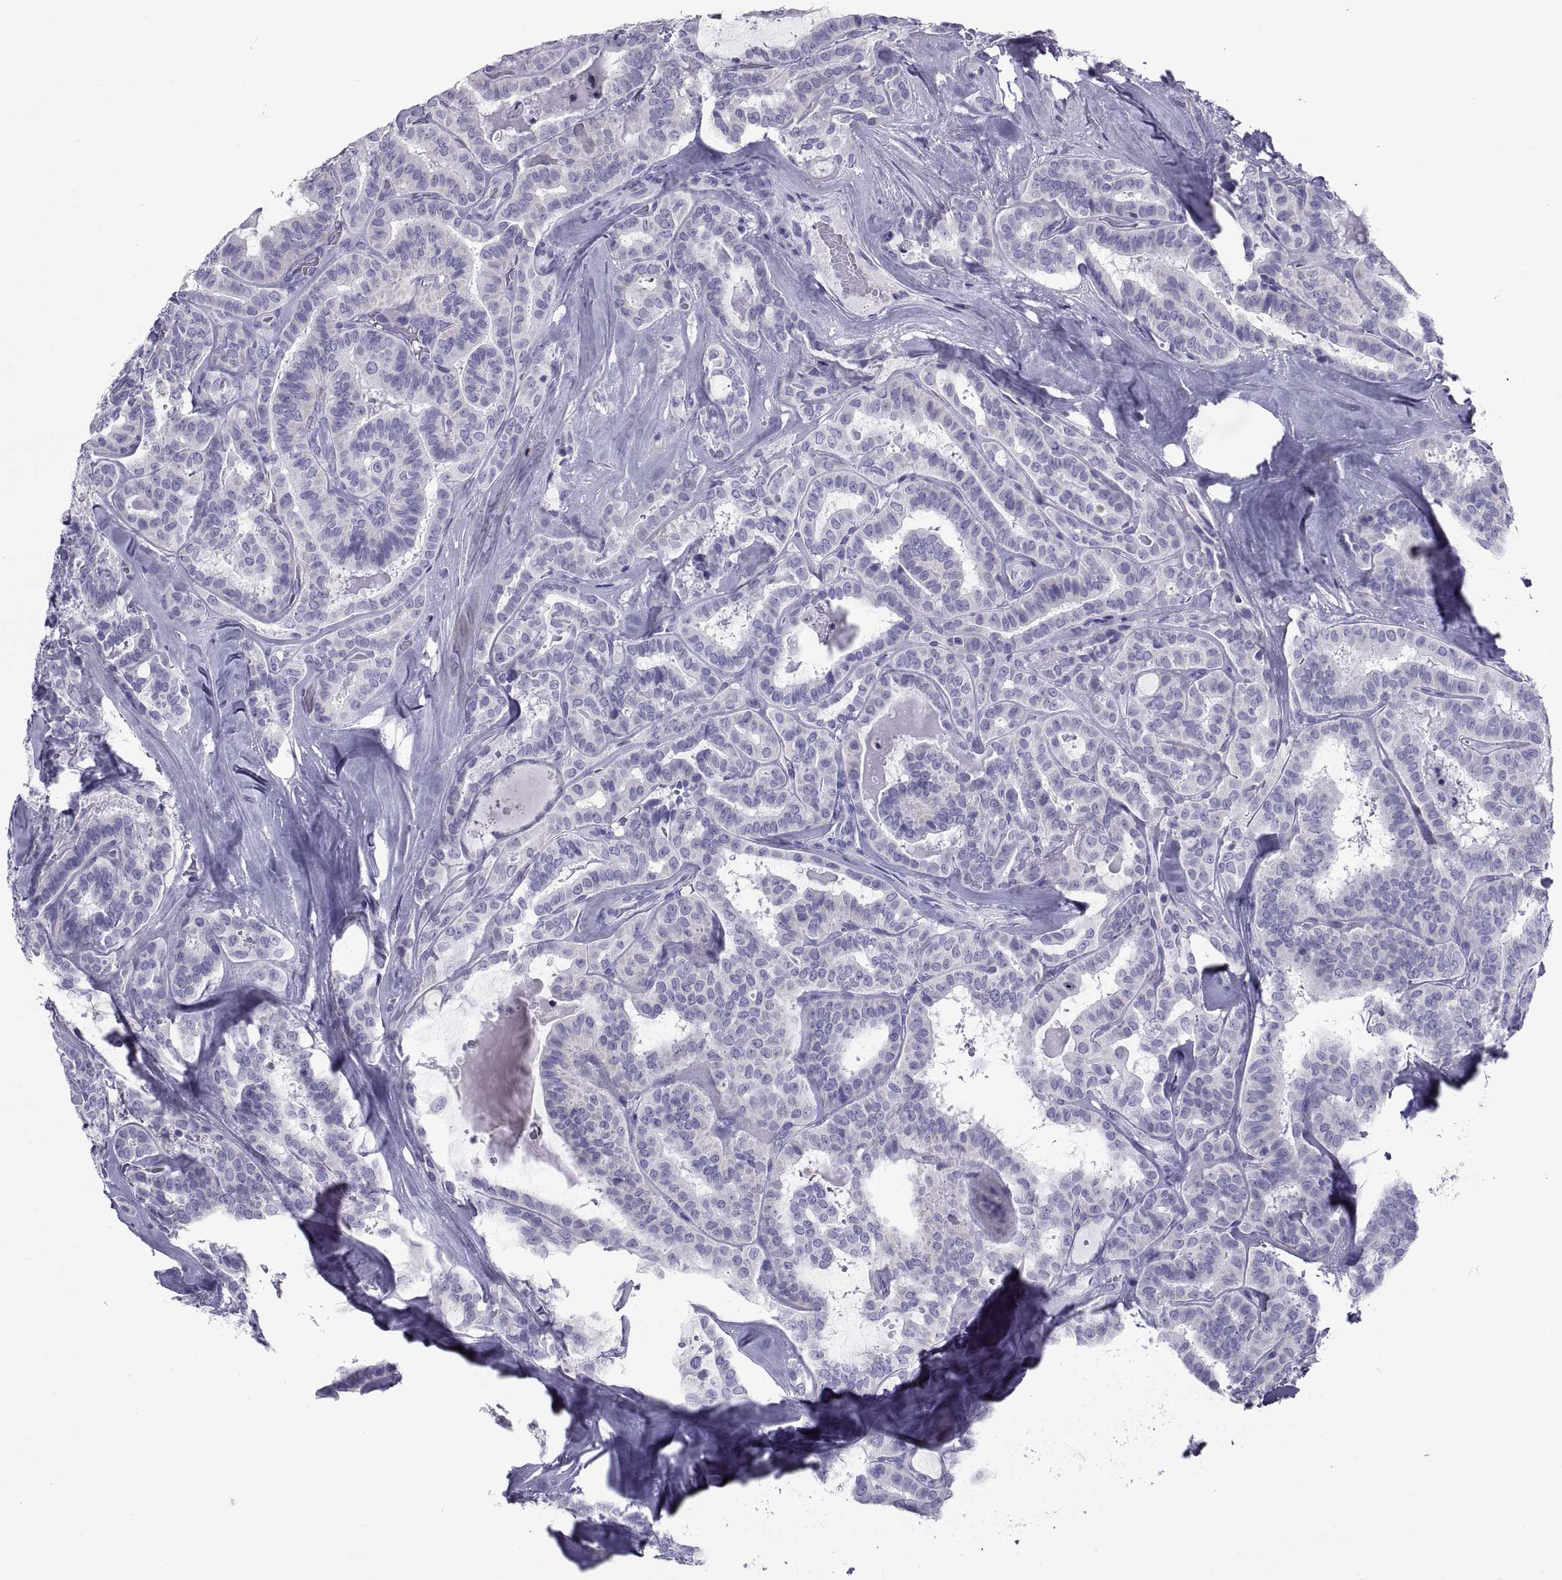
{"staining": {"intensity": "negative", "quantity": "none", "location": "none"}, "tissue": "thyroid cancer", "cell_type": "Tumor cells", "image_type": "cancer", "snomed": [{"axis": "morphology", "description": "Papillary adenocarcinoma, NOS"}, {"axis": "topography", "description": "Thyroid gland"}], "caption": "An image of human papillary adenocarcinoma (thyroid) is negative for staining in tumor cells. (DAB IHC, high magnification).", "gene": "NPTX2", "patient": {"sex": "female", "age": 39}}